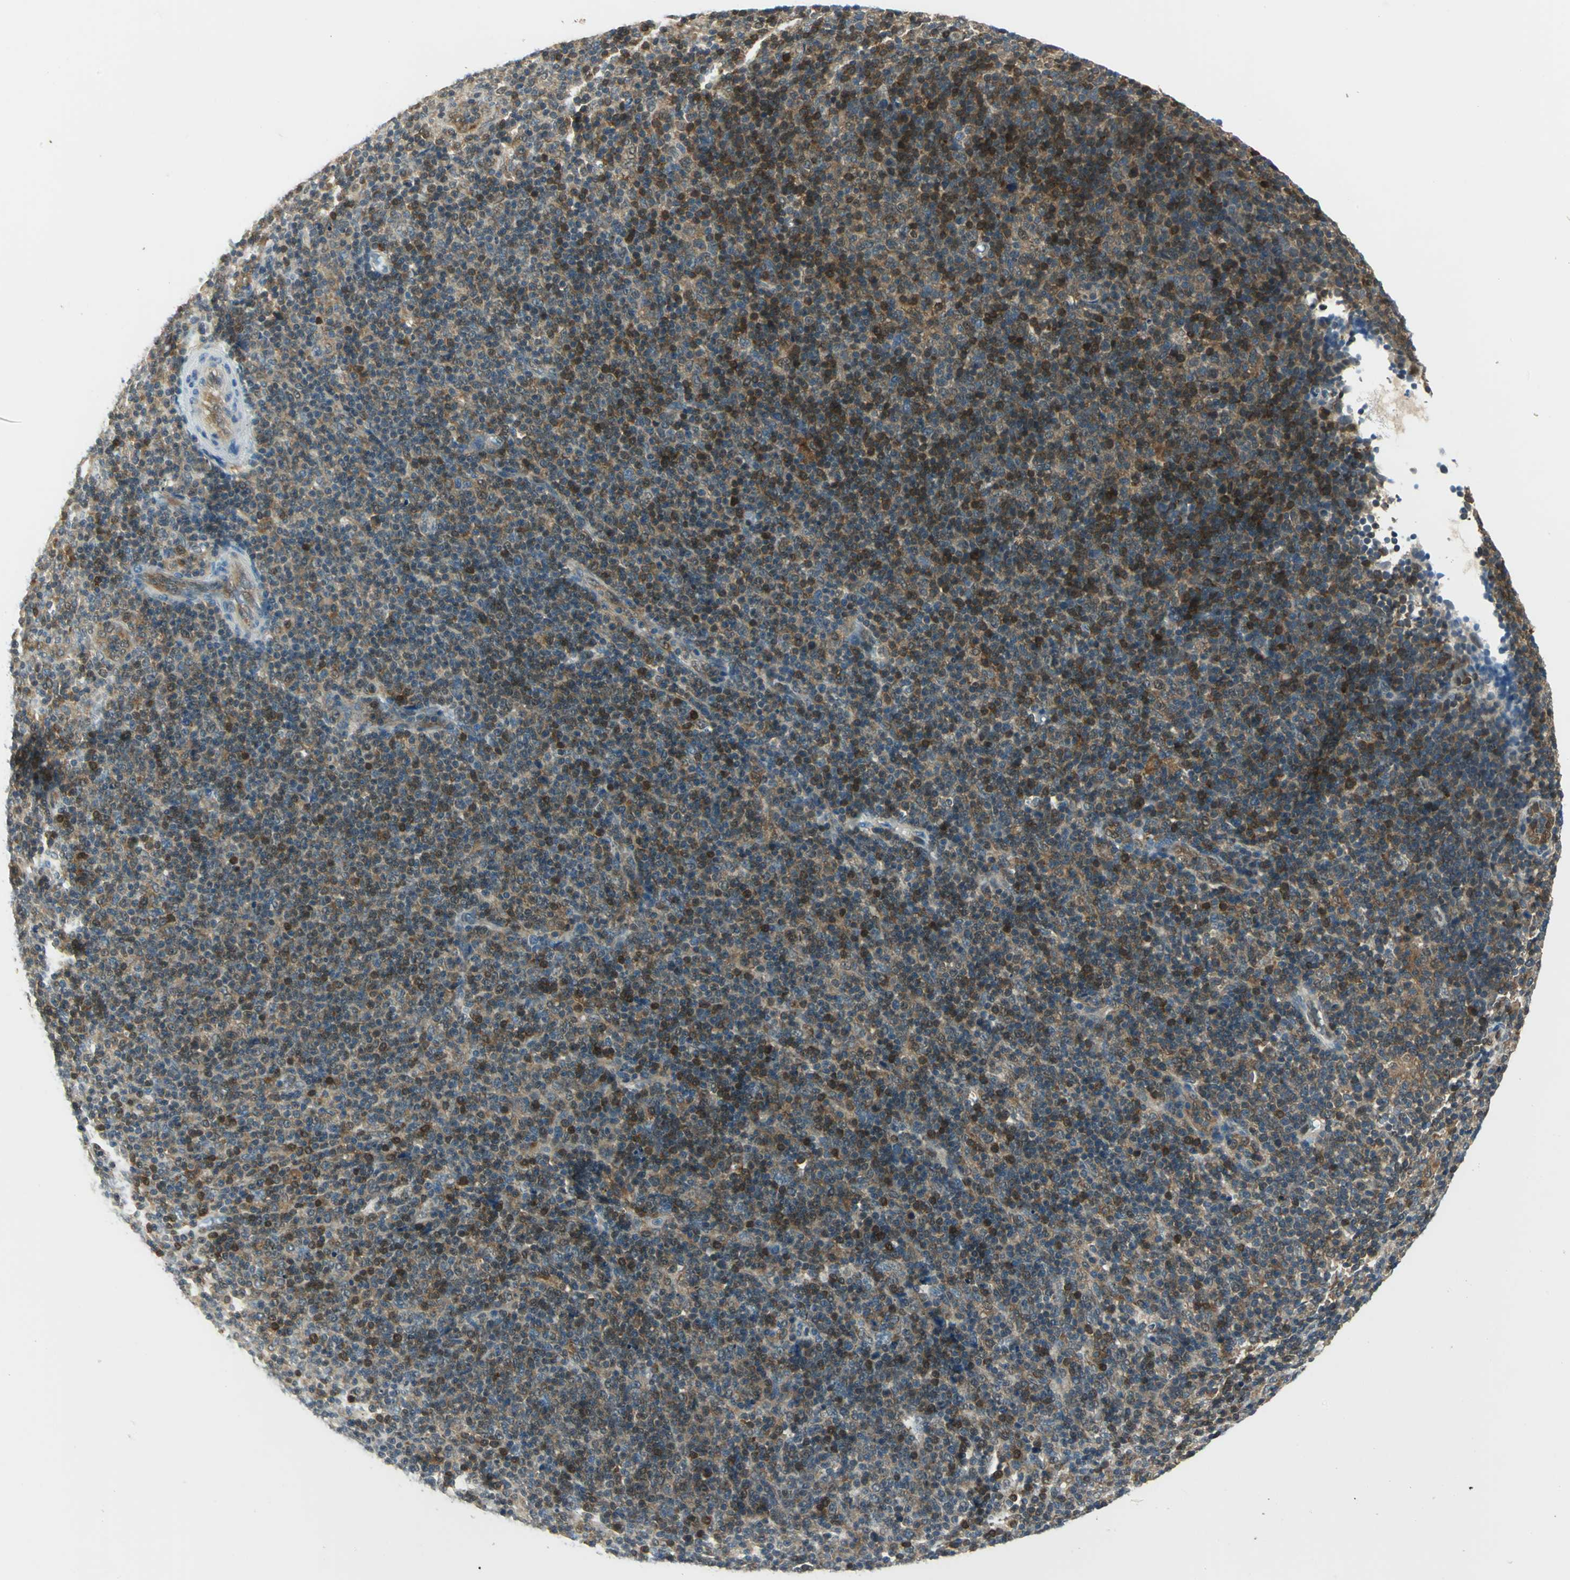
{"staining": {"intensity": "strong", "quantity": "25%-75%", "location": "cytoplasmic/membranous,nuclear"}, "tissue": "lymphoma", "cell_type": "Tumor cells", "image_type": "cancer", "snomed": [{"axis": "morphology", "description": "Malignant lymphoma, non-Hodgkin's type, Low grade"}, {"axis": "topography", "description": "Lymph node"}], "caption": "Human lymphoma stained with a protein marker shows strong staining in tumor cells.", "gene": "FYN", "patient": {"sex": "male", "age": 70}}